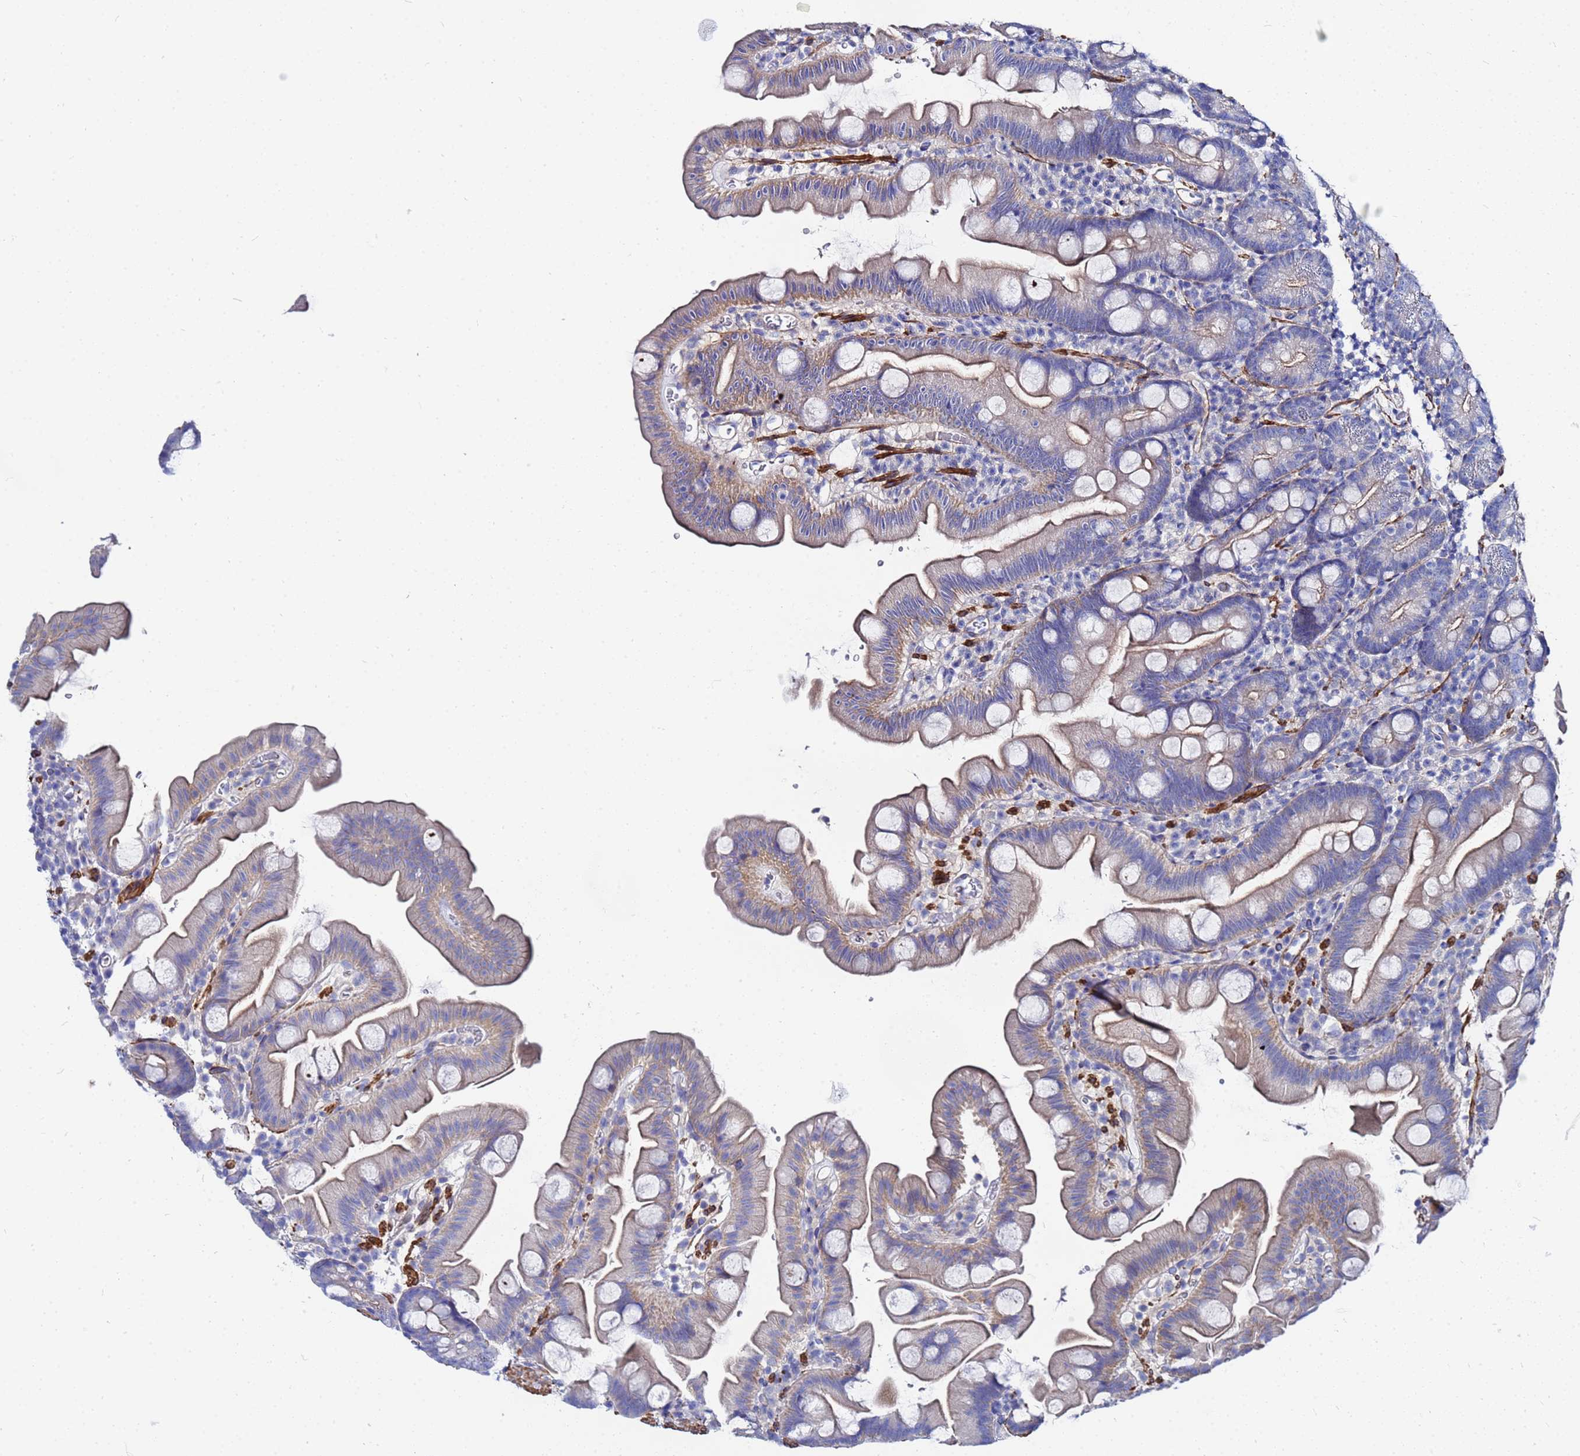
{"staining": {"intensity": "weak", "quantity": "25%-75%", "location": "cytoplasmic/membranous"}, "tissue": "small intestine", "cell_type": "Glandular cells", "image_type": "normal", "snomed": [{"axis": "morphology", "description": "Normal tissue, NOS"}, {"axis": "topography", "description": "Small intestine"}], "caption": "Immunohistochemical staining of normal human small intestine reveals low levels of weak cytoplasmic/membranous expression in approximately 25%-75% of glandular cells. The staining was performed using DAB to visualize the protein expression in brown, while the nuclei were stained in blue with hematoxylin (Magnification: 20x).", "gene": "RAB39A", "patient": {"sex": "female", "age": 68}}